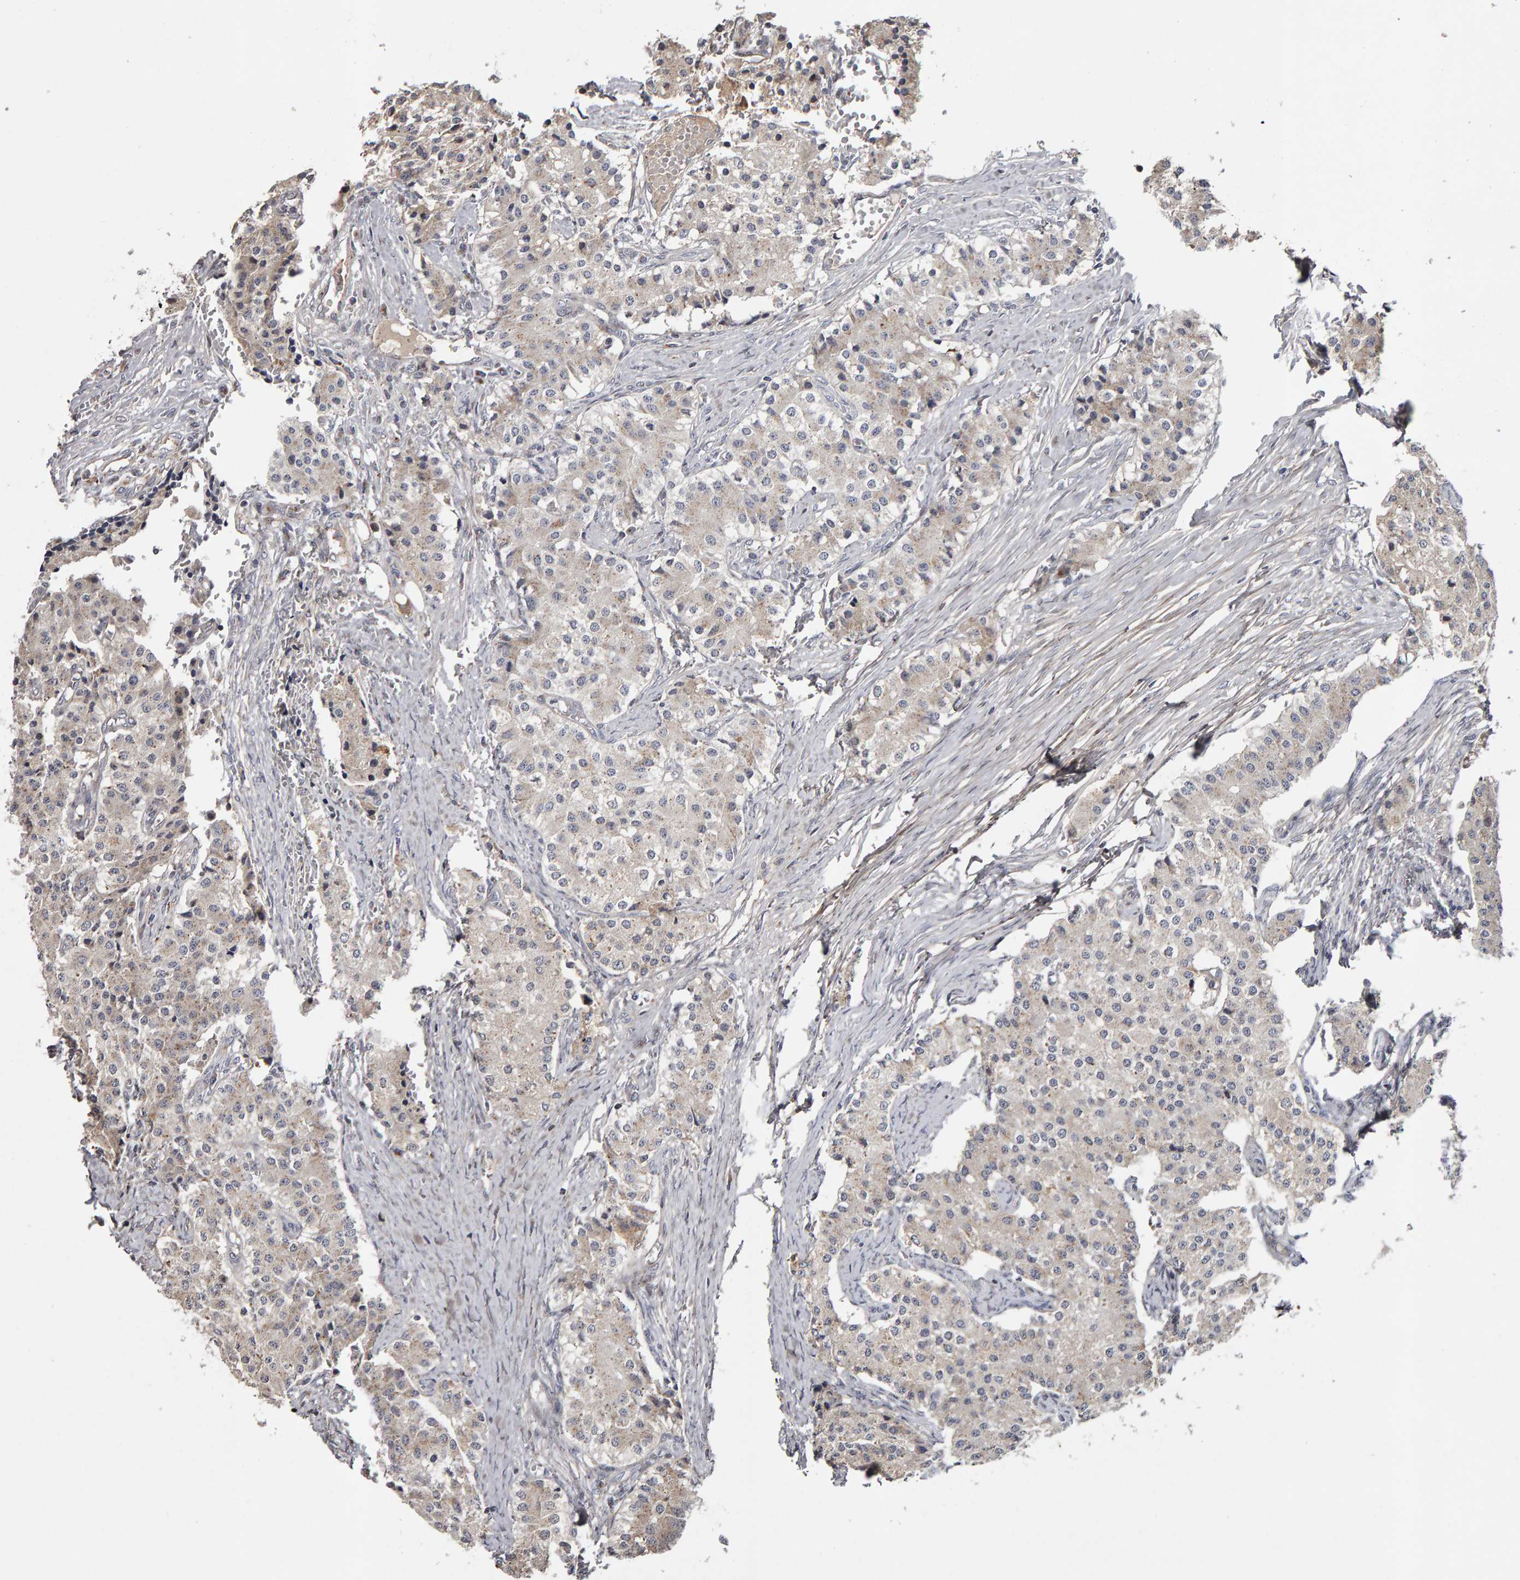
{"staining": {"intensity": "negative", "quantity": "none", "location": "none"}, "tissue": "carcinoid", "cell_type": "Tumor cells", "image_type": "cancer", "snomed": [{"axis": "morphology", "description": "Carcinoid, malignant, NOS"}, {"axis": "topography", "description": "Colon"}], "caption": "This is a image of immunohistochemistry staining of carcinoid, which shows no expression in tumor cells.", "gene": "CANT1", "patient": {"sex": "female", "age": 52}}